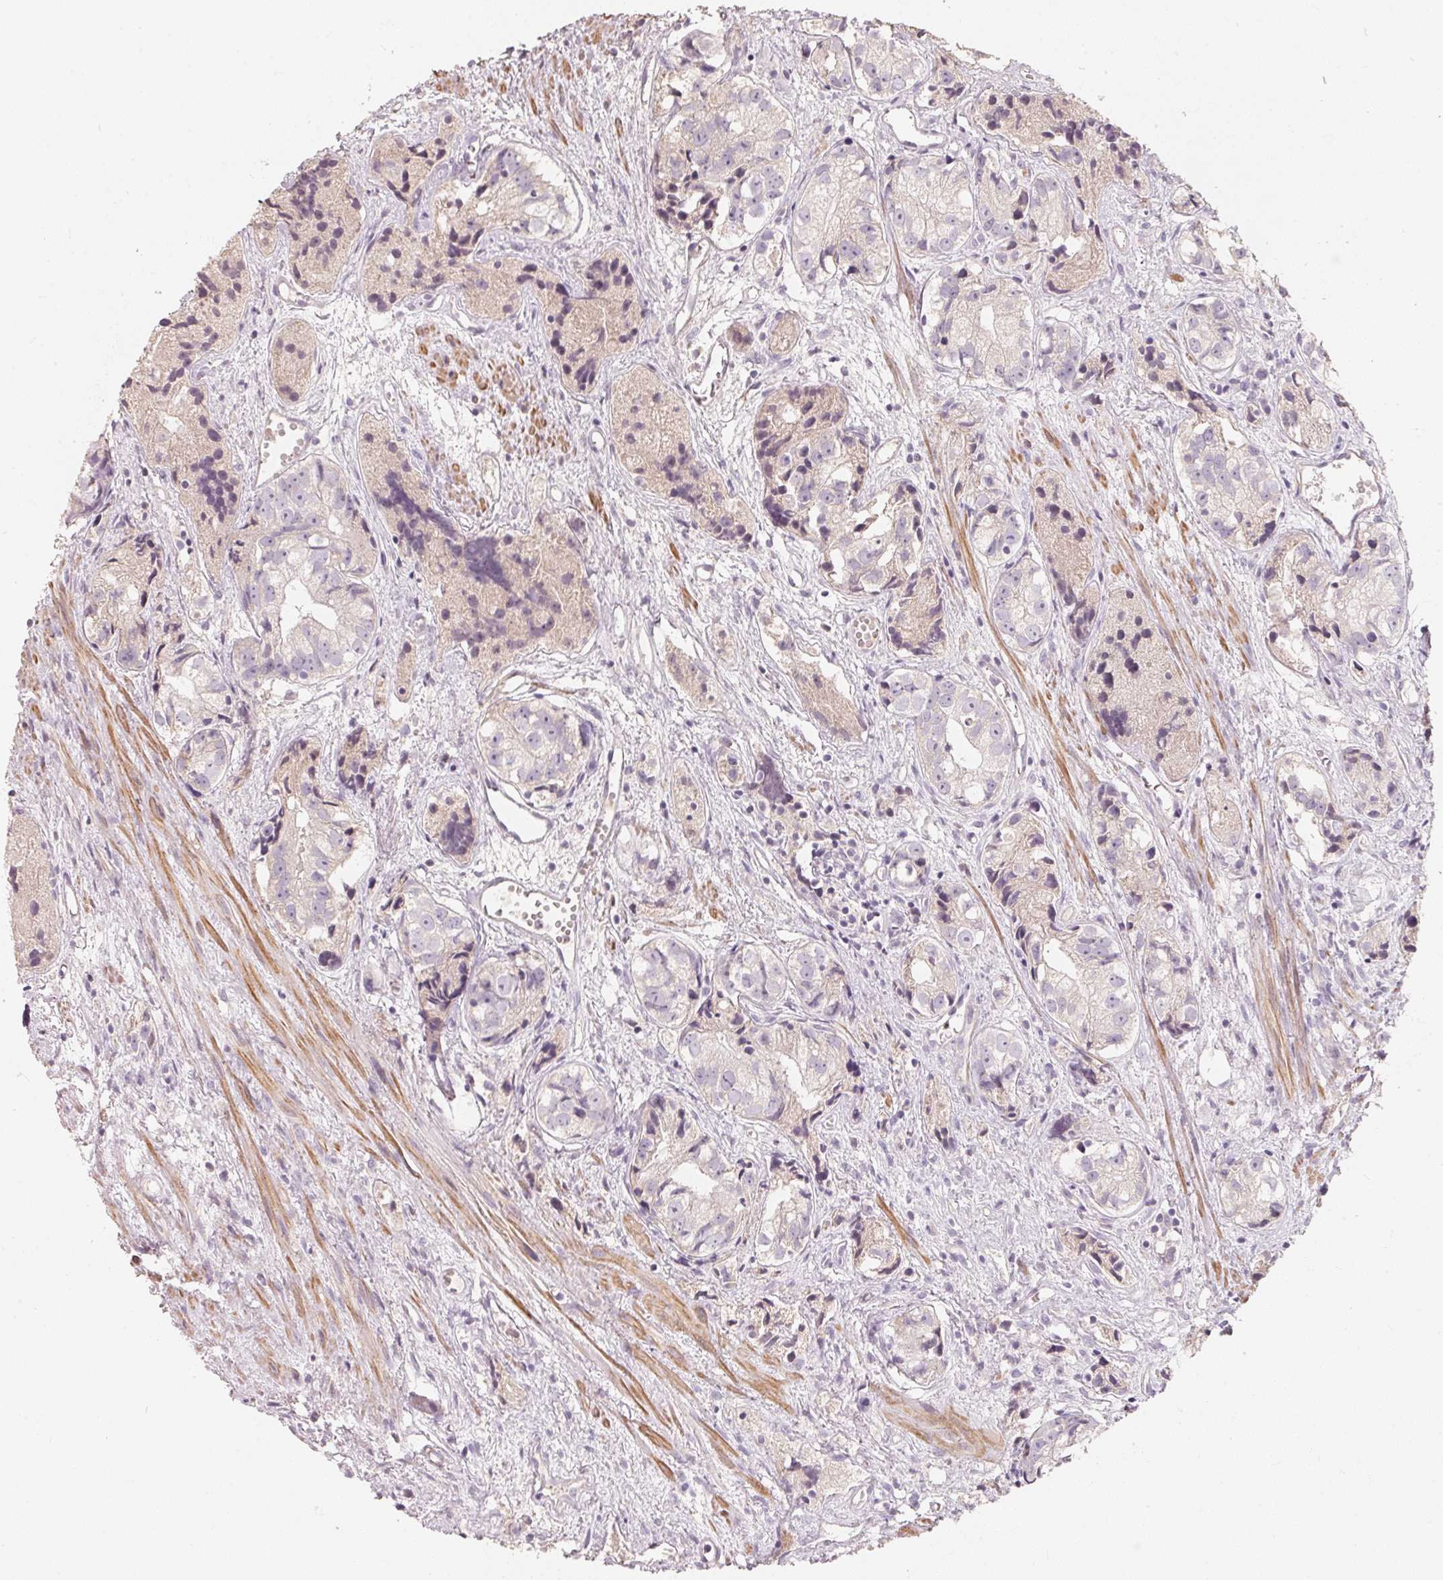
{"staining": {"intensity": "negative", "quantity": "none", "location": "none"}, "tissue": "prostate cancer", "cell_type": "Tumor cells", "image_type": "cancer", "snomed": [{"axis": "morphology", "description": "Adenocarcinoma, High grade"}, {"axis": "topography", "description": "Prostate"}], "caption": "High magnification brightfield microscopy of high-grade adenocarcinoma (prostate) stained with DAB (3,3'-diaminobenzidine) (brown) and counterstained with hematoxylin (blue): tumor cells show no significant staining. Nuclei are stained in blue.", "gene": "TP53AIP1", "patient": {"sex": "male", "age": 68}}